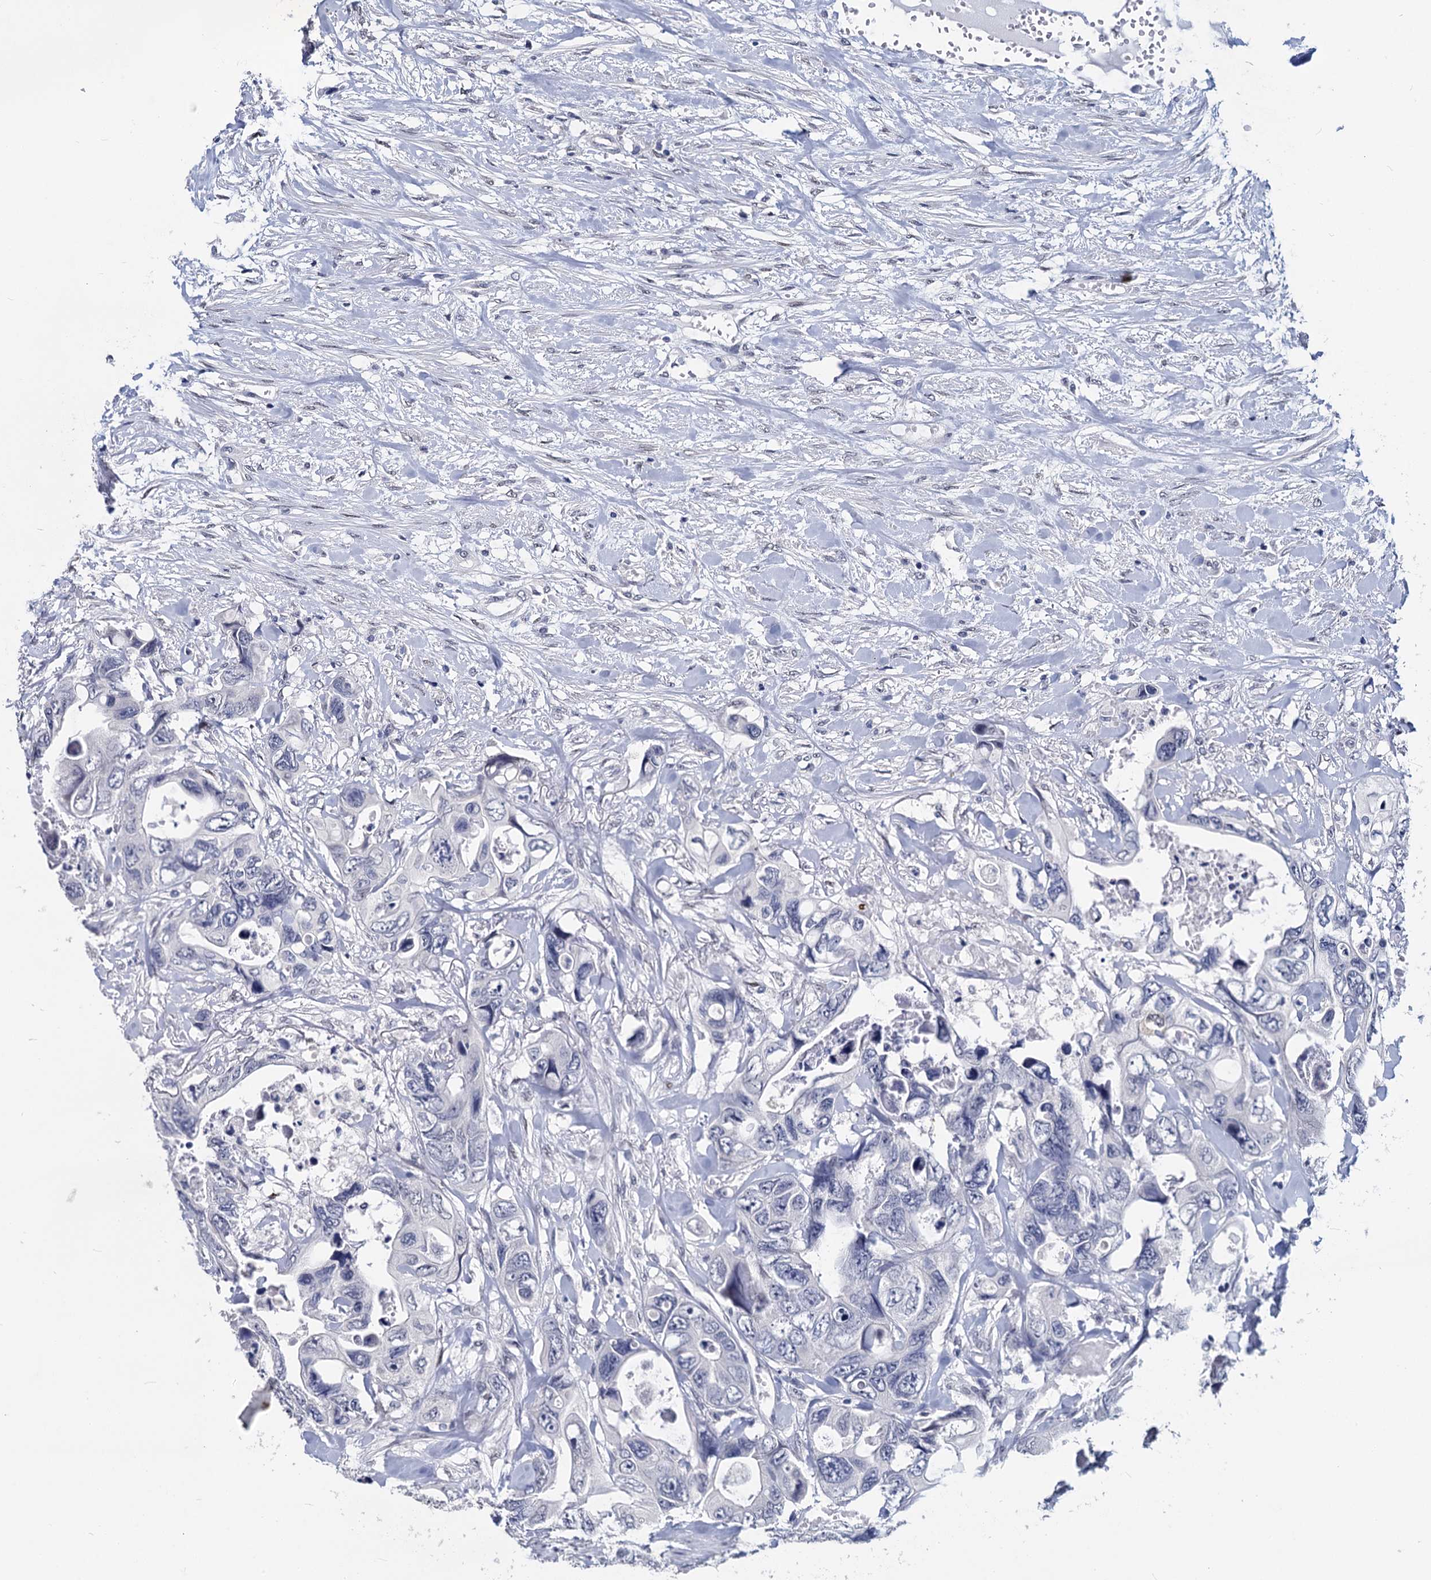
{"staining": {"intensity": "negative", "quantity": "none", "location": "none"}, "tissue": "colorectal cancer", "cell_type": "Tumor cells", "image_type": "cancer", "snomed": [{"axis": "morphology", "description": "Adenocarcinoma, NOS"}, {"axis": "topography", "description": "Rectum"}], "caption": "Immunohistochemistry histopathology image of human colorectal cancer stained for a protein (brown), which demonstrates no staining in tumor cells.", "gene": "MAGEA4", "patient": {"sex": "male", "age": 57}}